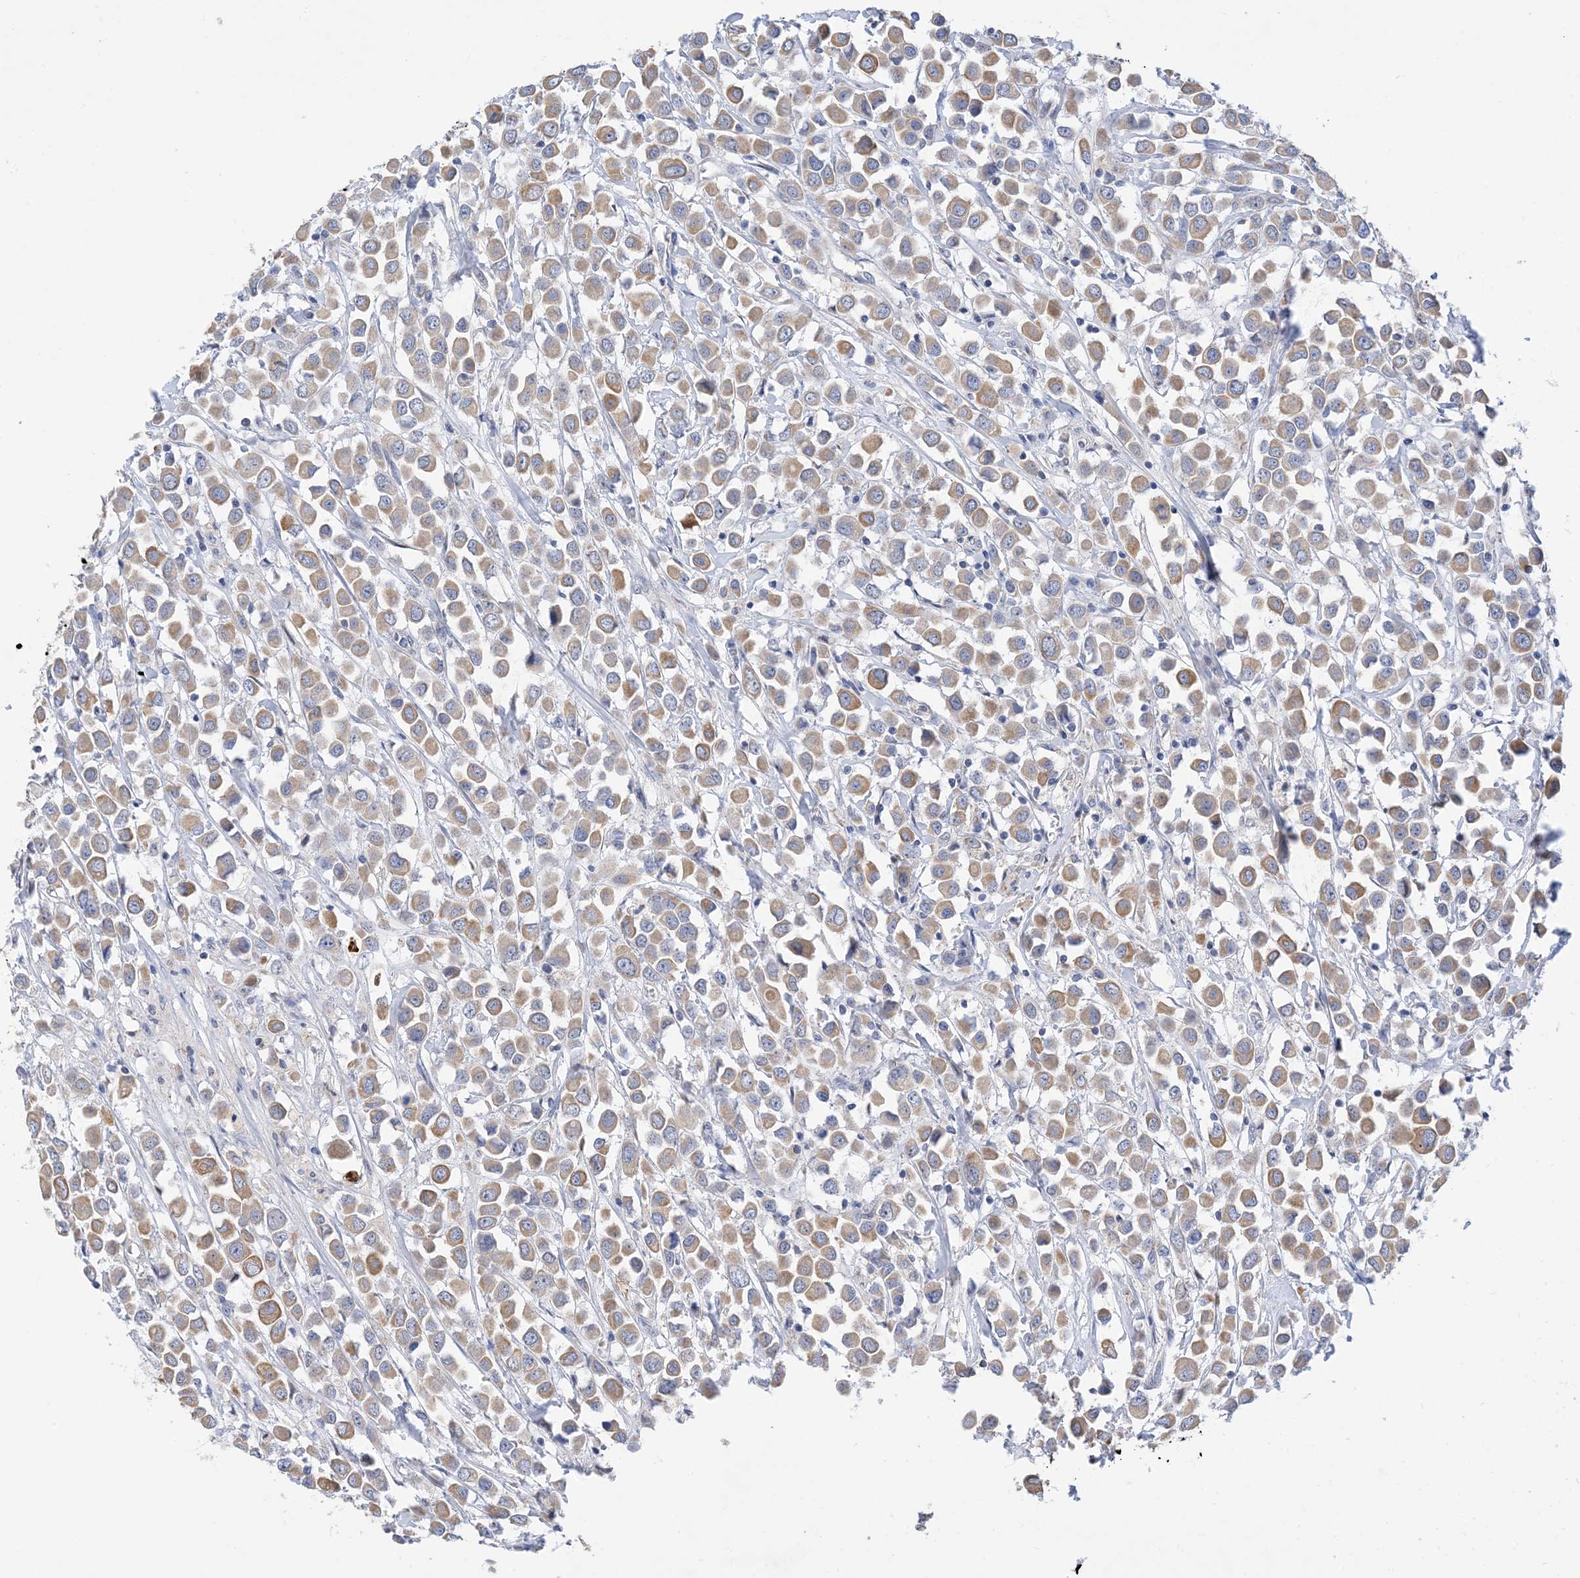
{"staining": {"intensity": "moderate", "quantity": ">75%", "location": "cytoplasmic/membranous"}, "tissue": "breast cancer", "cell_type": "Tumor cells", "image_type": "cancer", "snomed": [{"axis": "morphology", "description": "Duct carcinoma"}, {"axis": "topography", "description": "Breast"}], "caption": "Tumor cells demonstrate moderate cytoplasmic/membranous expression in about >75% of cells in breast invasive ductal carcinoma.", "gene": "PLK4", "patient": {"sex": "female", "age": 61}}